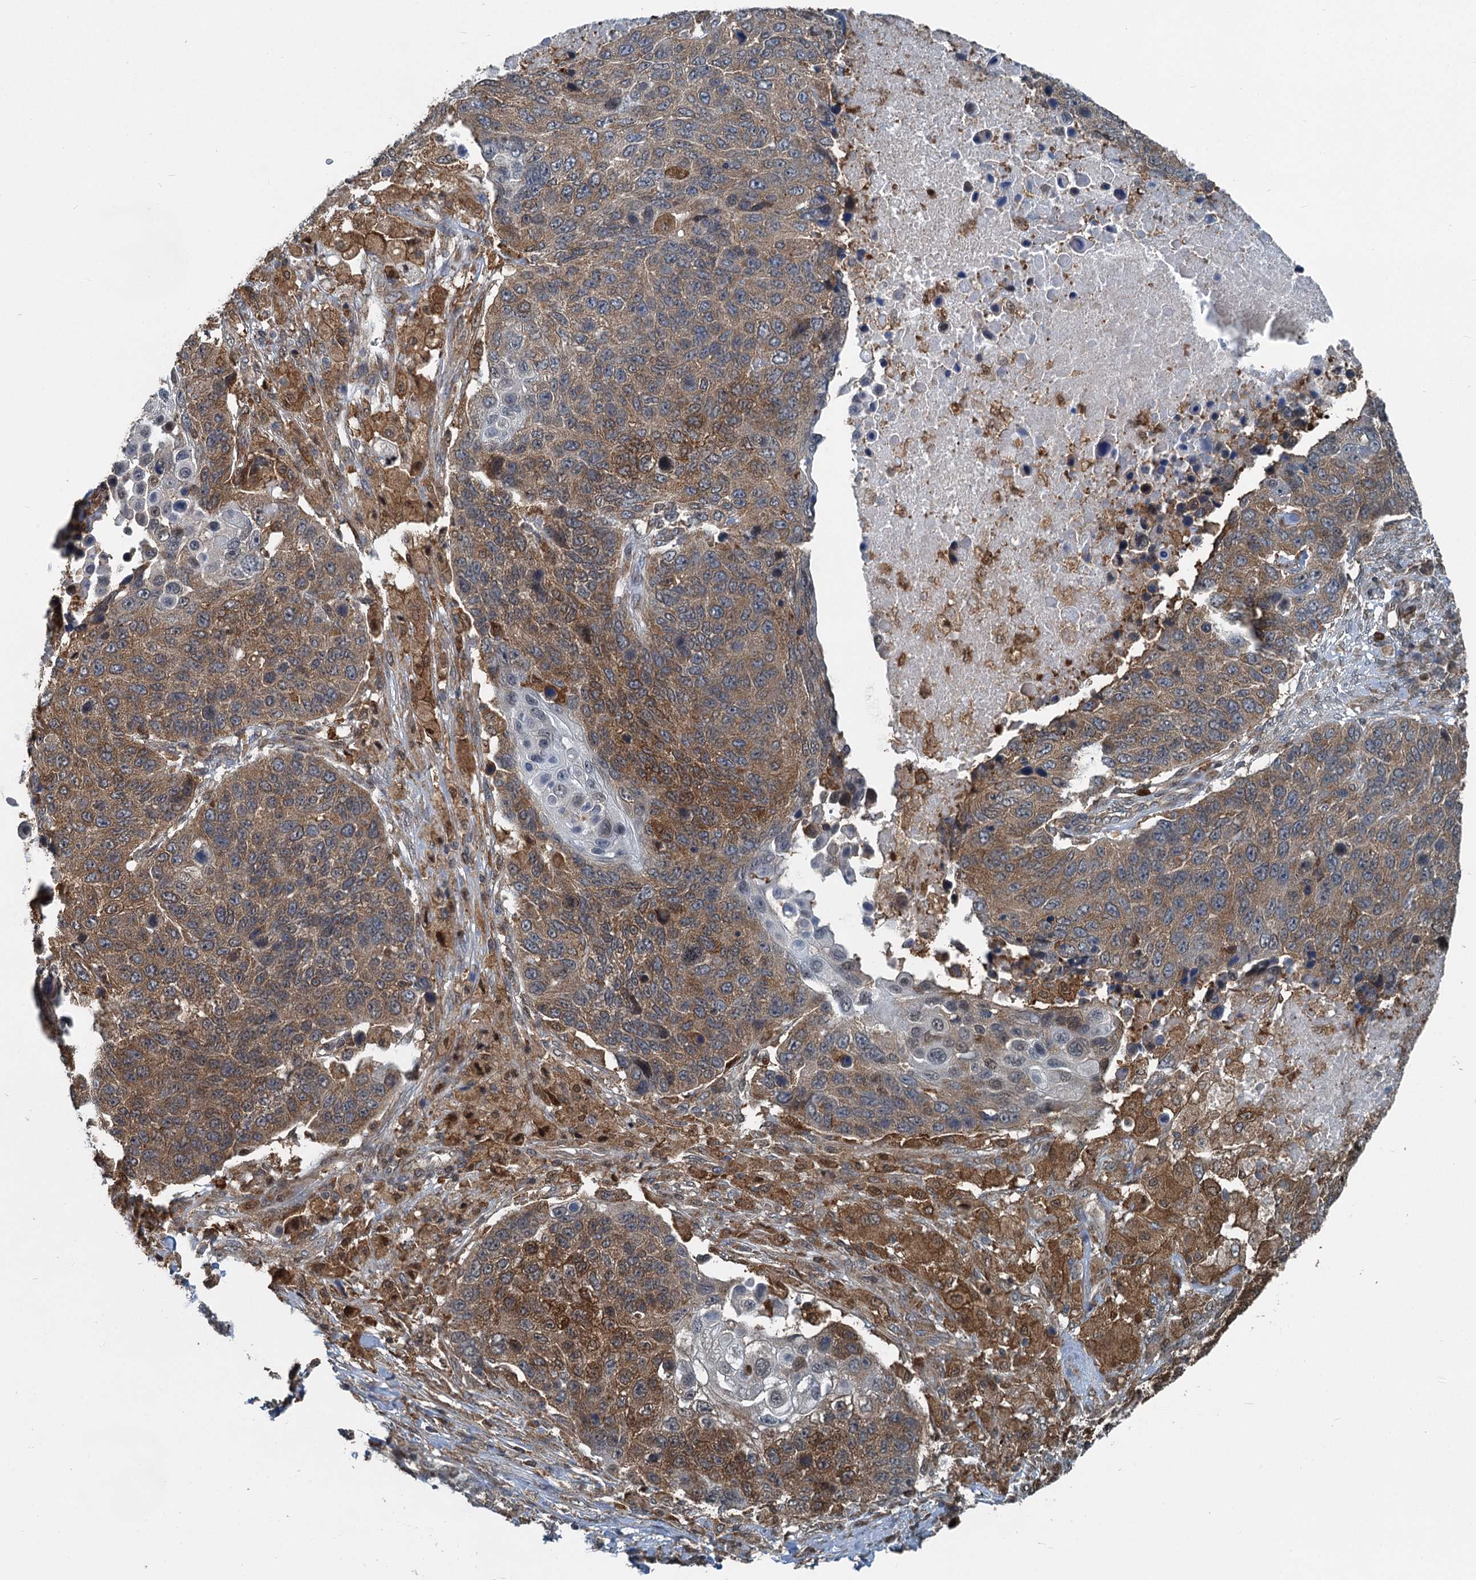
{"staining": {"intensity": "strong", "quantity": "25%-75%", "location": "cytoplasmic/membranous"}, "tissue": "lung cancer", "cell_type": "Tumor cells", "image_type": "cancer", "snomed": [{"axis": "morphology", "description": "Normal tissue, NOS"}, {"axis": "morphology", "description": "Squamous cell carcinoma, NOS"}, {"axis": "topography", "description": "Lymph node"}, {"axis": "topography", "description": "Lung"}], "caption": "A histopathology image showing strong cytoplasmic/membranous staining in approximately 25%-75% of tumor cells in squamous cell carcinoma (lung), as visualized by brown immunohistochemical staining.", "gene": "GPI", "patient": {"sex": "male", "age": 66}}